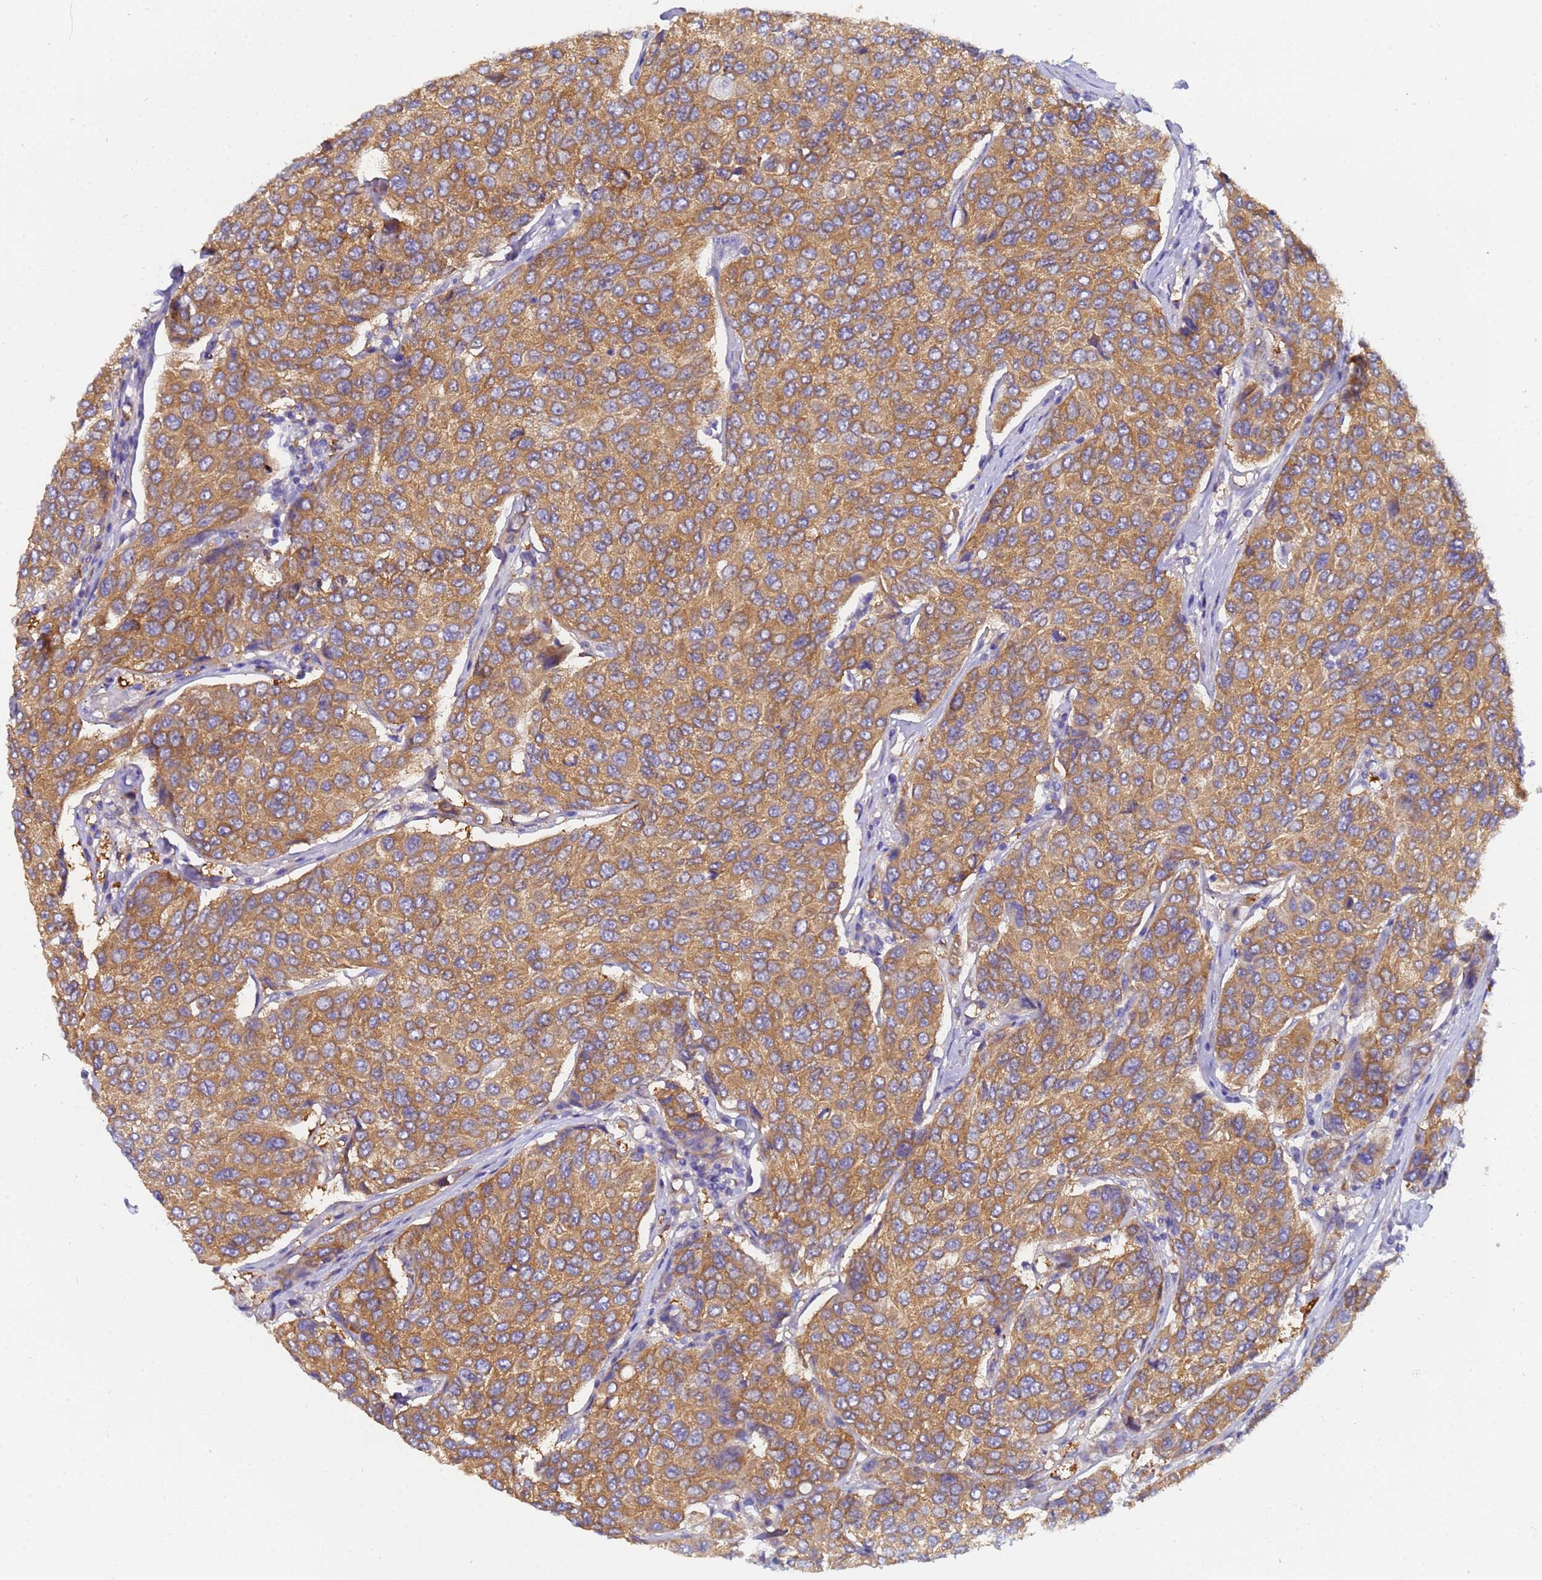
{"staining": {"intensity": "moderate", "quantity": ">75%", "location": "cytoplasmic/membranous"}, "tissue": "breast cancer", "cell_type": "Tumor cells", "image_type": "cancer", "snomed": [{"axis": "morphology", "description": "Duct carcinoma"}, {"axis": "topography", "description": "Breast"}], "caption": "Breast cancer (infiltrating ductal carcinoma) stained for a protein (brown) demonstrates moderate cytoplasmic/membranous positive positivity in approximately >75% of tumor cells.", "gene": "UBE2O", "patient": {"sex": "female", "age": 55}}